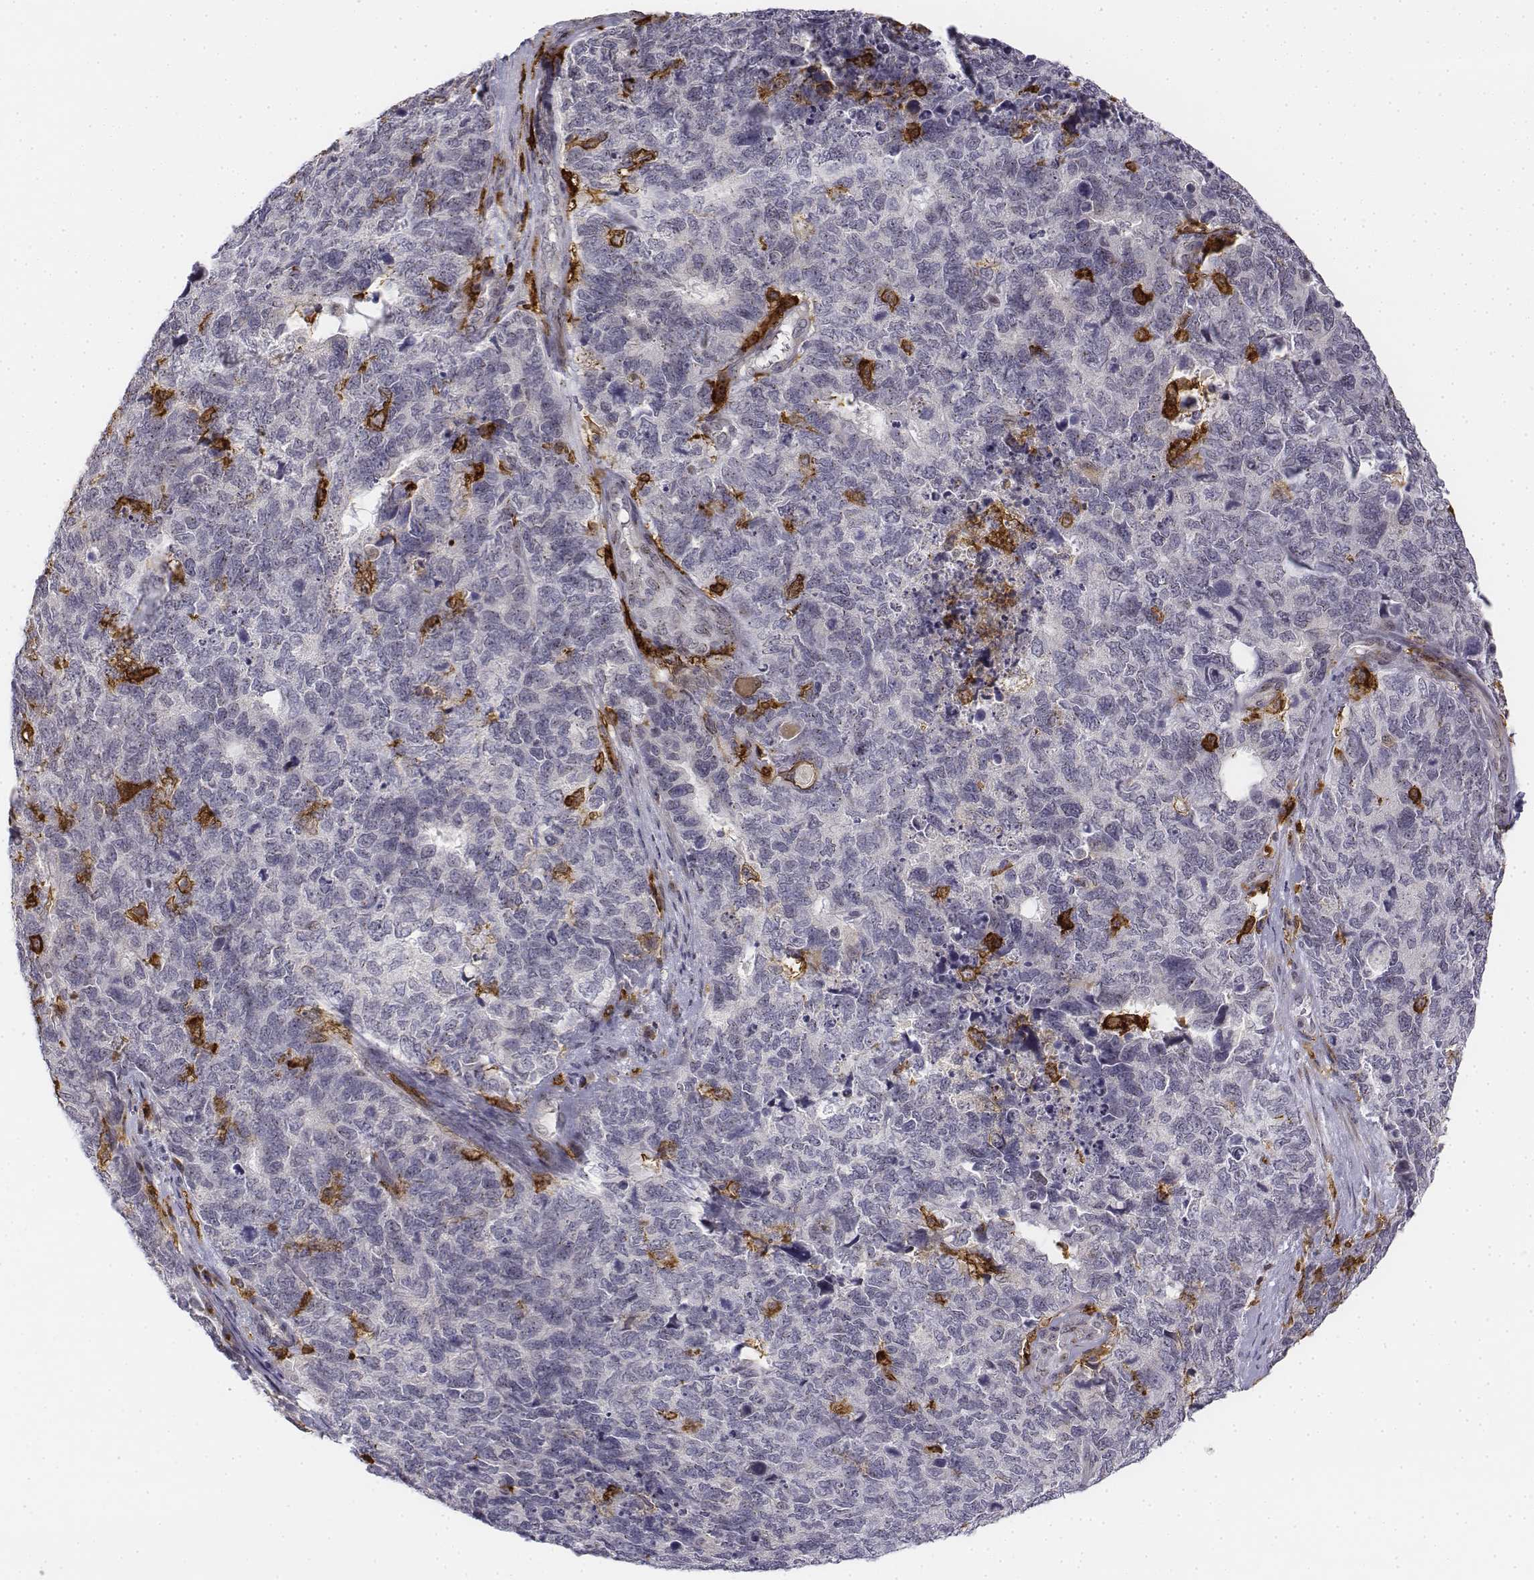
{"staining": {"intensity": "negative", "quantity": "none", "location": "none"}, "tissue": "cervical cancer", "cell_type": "Tumor cells", "image_type": "cancer", "snomed": [{"axis": "morphology", "description": "Squamous cell carcinoma, NOS"}, {"axis": "topography", "description": "Cervix"}], "caption": "Human squamous cell carcinoma (cervical) stained for a protein using immunohistochemistry (IHC) demonstrates no positivity in tumor cells.", "gene": "CD14", "patient": {"sex": "female", "age": 63}}